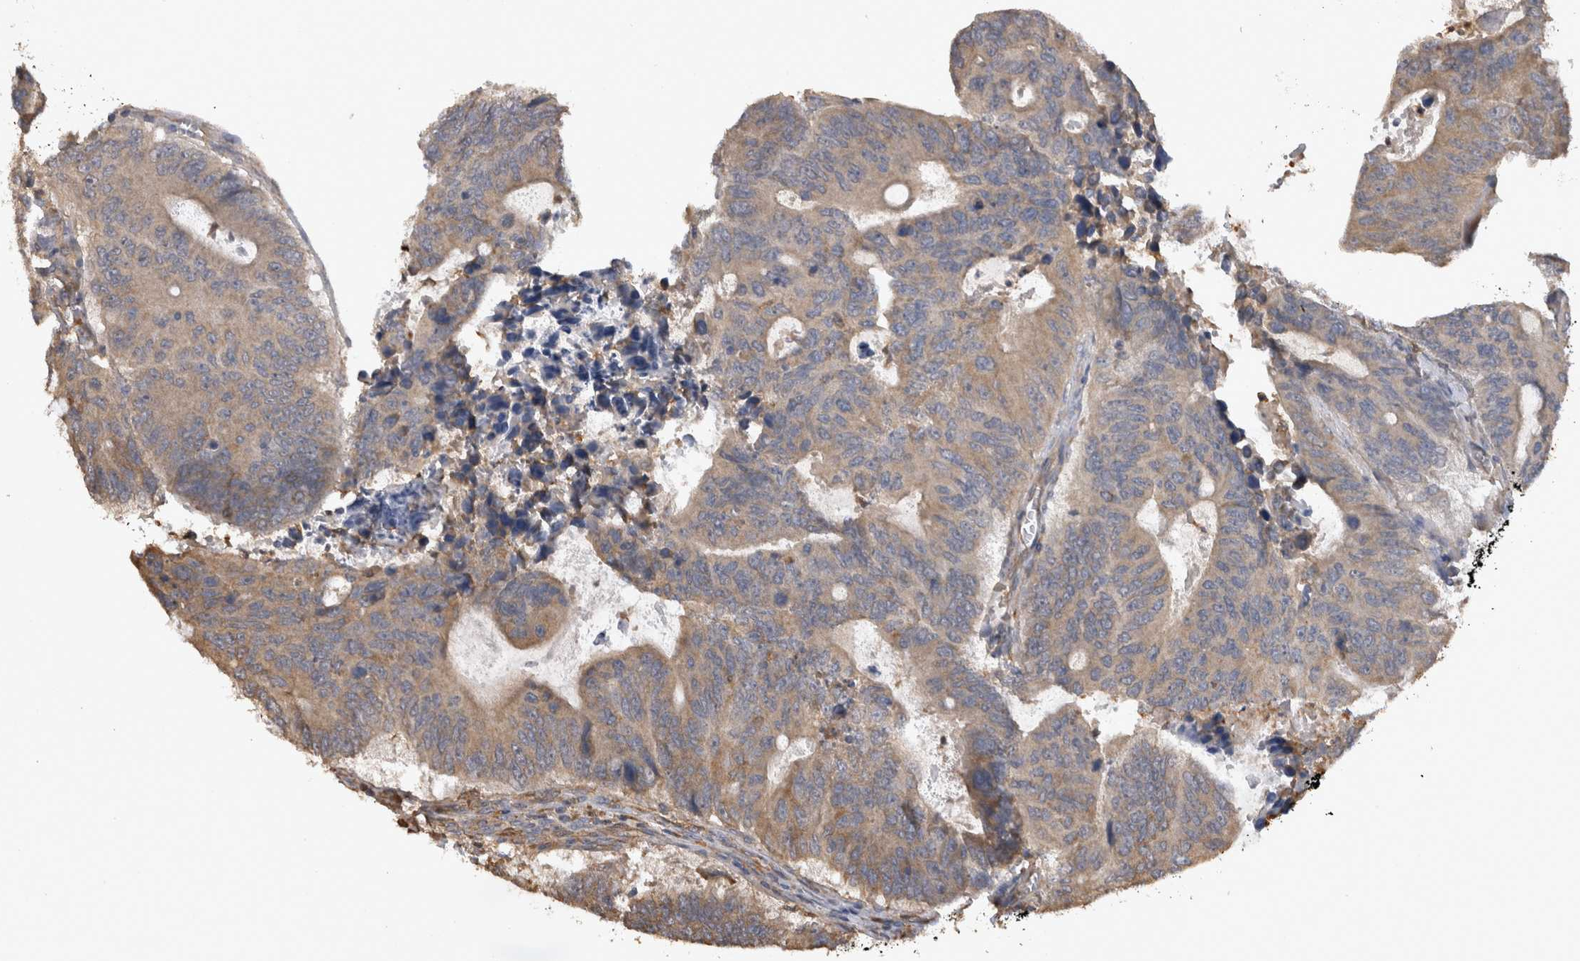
{"staining": {"intensity": "moderate", "quantity": "25%-75%", "location": "cytoplasmic/membranous"}, "tissue": "colorectal cancer", "cell_type": "Tumor cells", "image_type": "cancer", "snomed": [{"axis": "morphology", "description": "Adenocarcinoma, NOS"}, {"axis": "topography", "description": "Colon"}], "caption": "Human colorectal adenocarcinoma stained for a protein (brown) displays moderate cytoplasmic/membranous positive positivity in approximately 25%-75% of tumor cells.", "gene": "TMED7", "patient": {"sex": "male", "age": 87}}